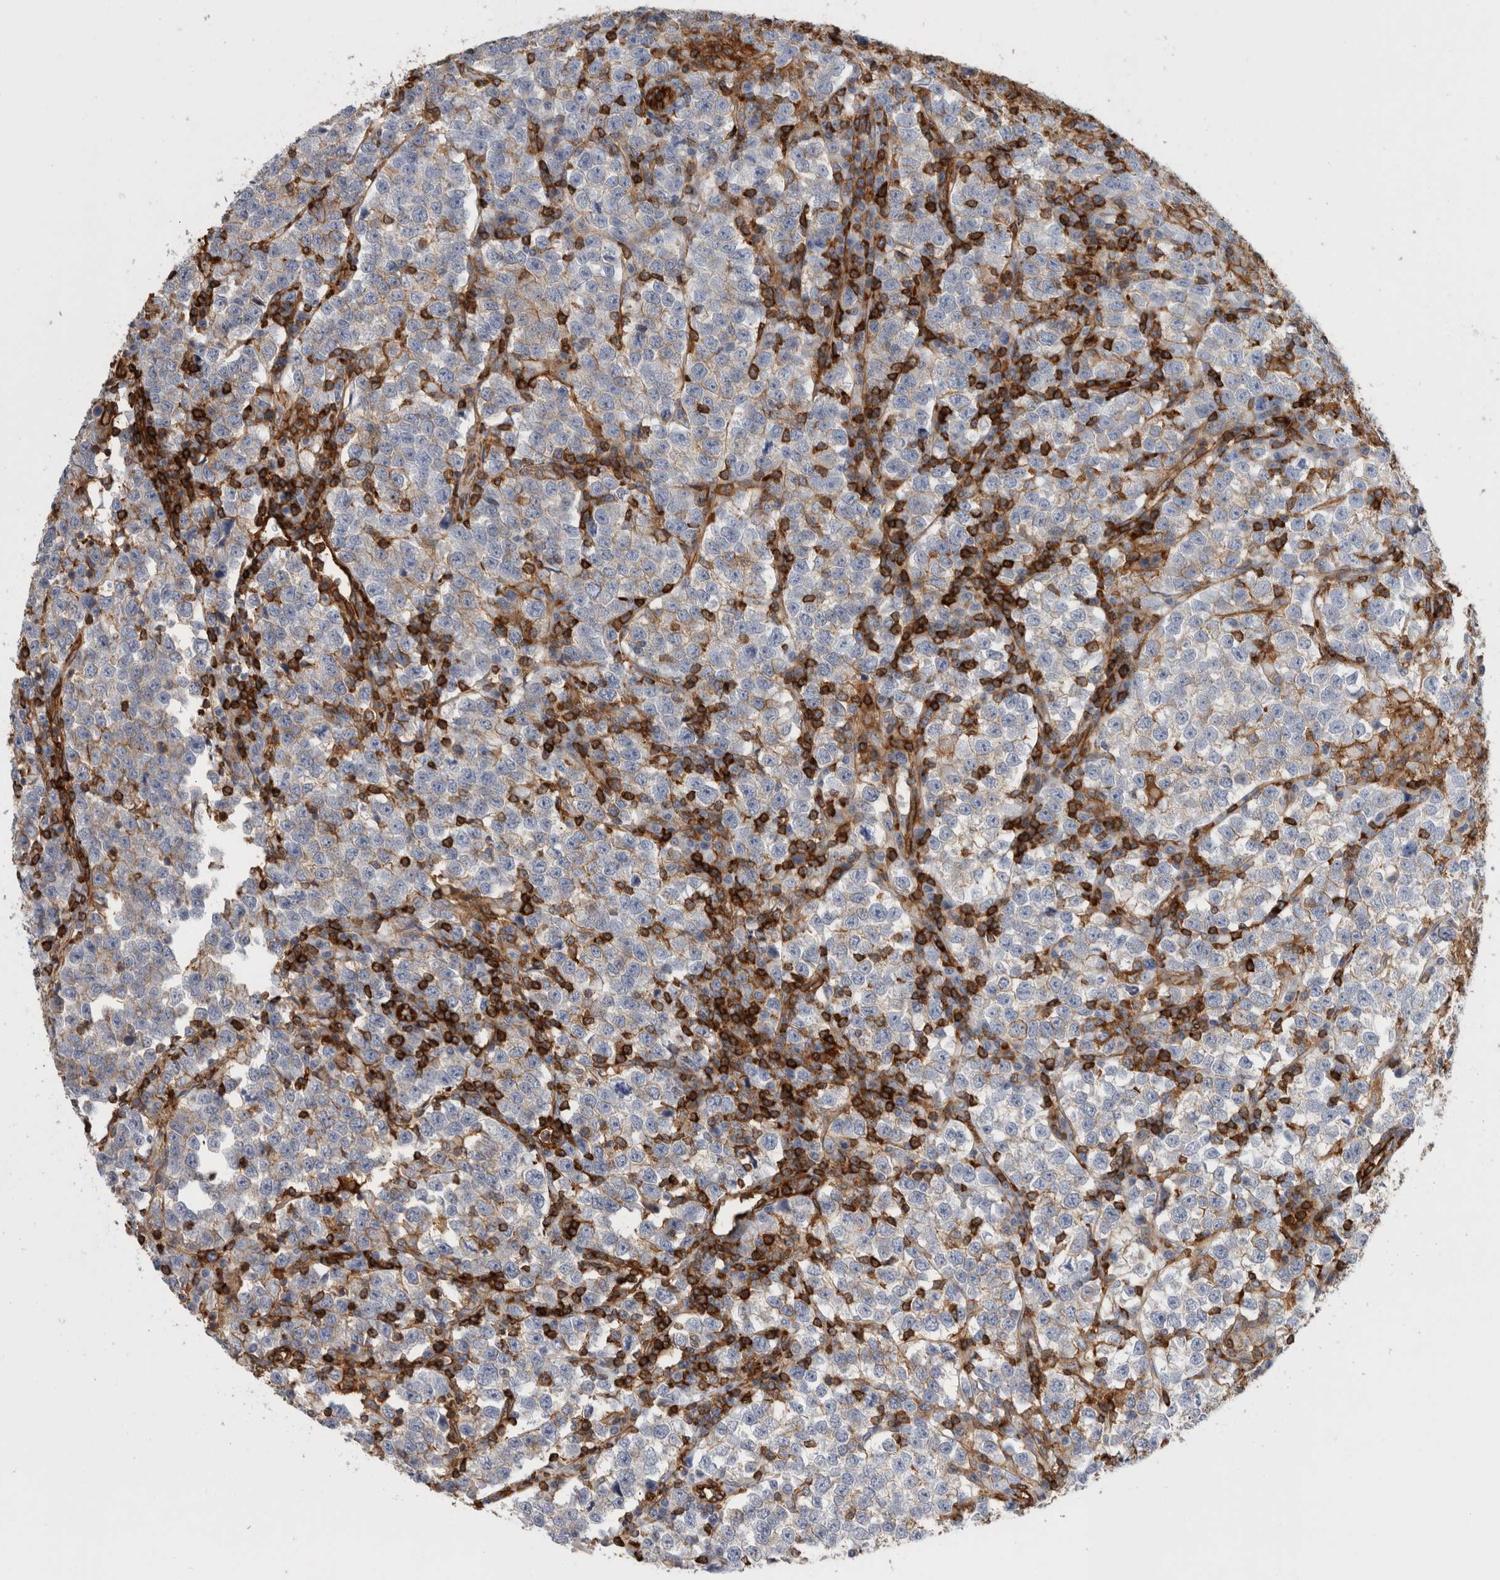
{"staining": {"intensity": "negative", "quantity": "none", "location": "none"}, "tissue": "testis cancer", "cell_type": "Tumor cells", "image_type": "cancer", "snomed": [{"axis": "morphology", "description": "Normal tissue, NOS"}, {"axis": "morphology", "description": "Seminoma, NOS"}, {"axis": "topography", "description": "Testis"}], "caption": "Tumor cells are negative for brown protein staining in testis cancer (seminoma).", "gene": "AHNAK", "patient": {"sex": "male", "age": 43}}